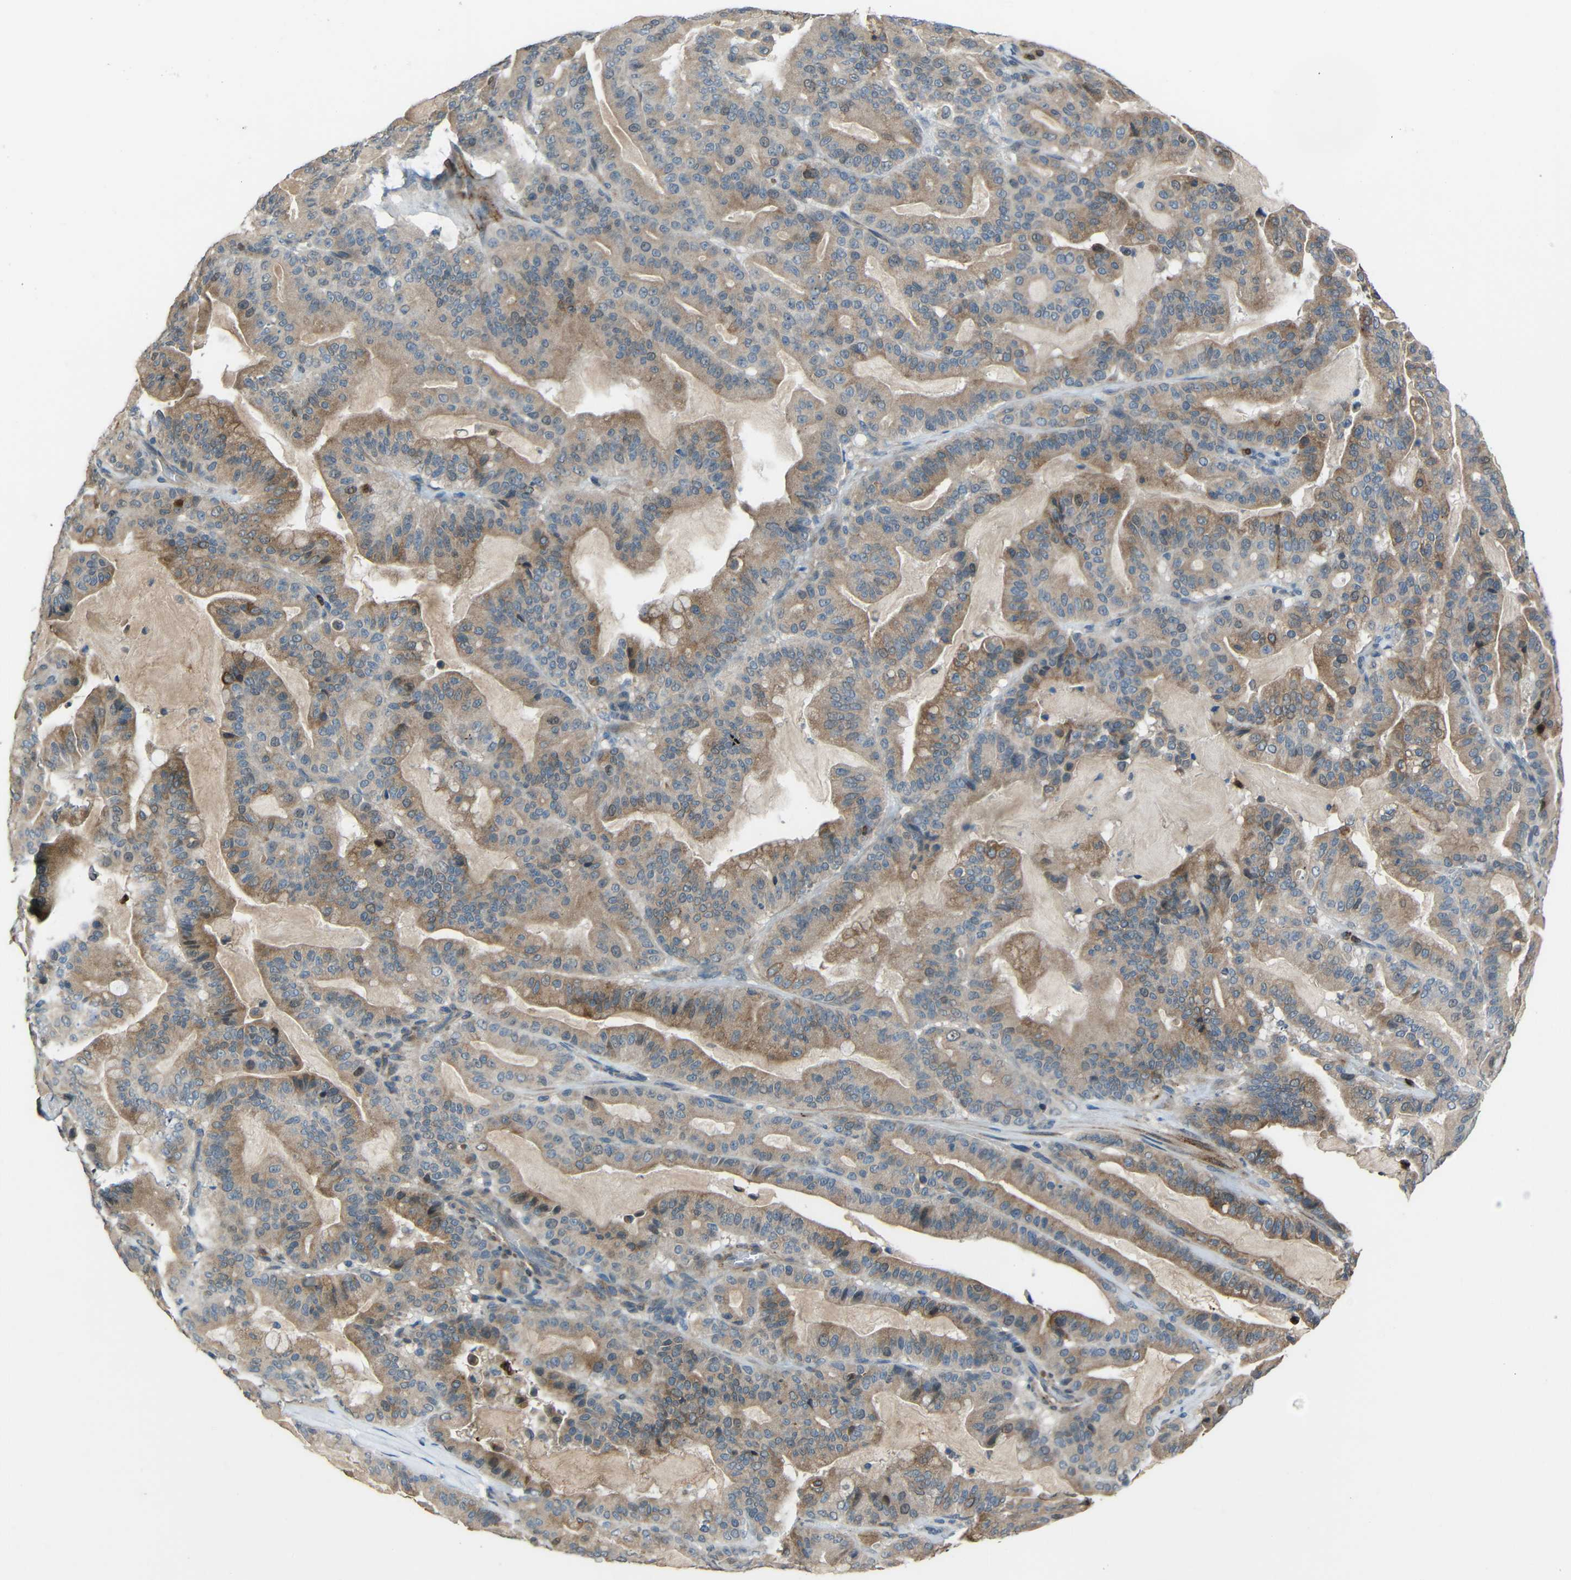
{"staining": {"intensity": "moderate", "quantity": "25%-75%", "location": "cytoplasmic/membranous"}, "tissue": "pancreatic cancer", "cell_type": "Tumor cells", "image_type": "cancer", "snomed": [{"axis": "morphology", "description": "Adenocarcinoma, NOS"}, {"axis": "topography", "description": "Pancreas"}], "caption": "Tumor cells demonstrate medium levels of moderate cytoplasmic/membranous positivity in about 25%-75% of cells in human adenocarcinoma (pancreatic).", "gene": "STBD1", "patient": {"sex": "male", "age": 63}}